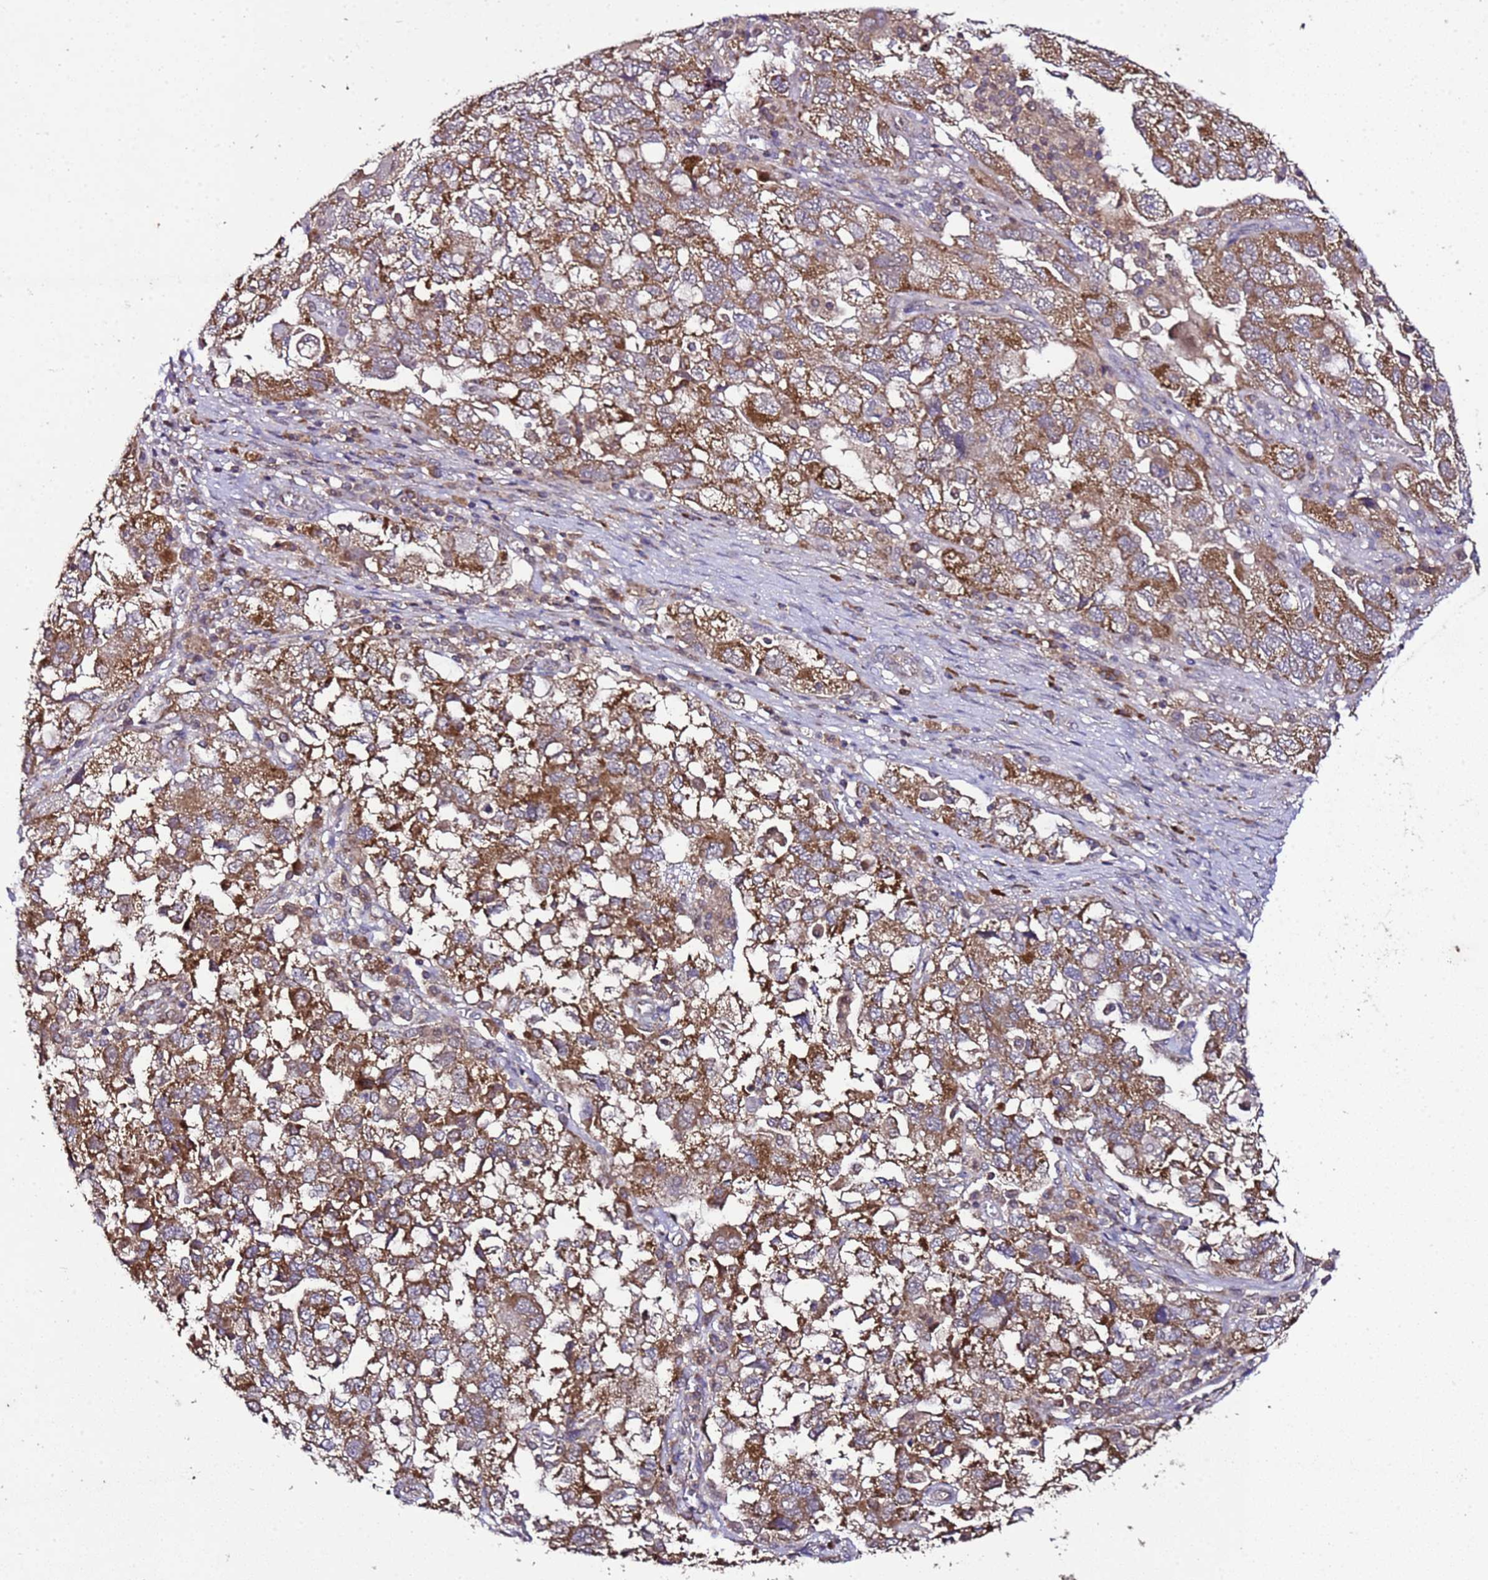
{"staining": {"intensity": "moderate", "quantity": ">75%", "location": "cytoplasmic/membranous"}, "tissue": "ovarian cancer", "cell_type": "Tumor cells", "image_type": "cancer", "snomed": [{"axis": "morphology", "description": "Carcinoma, NOS"}, {"axis": "morphology", "description": "Cystadenocarcinoma, serous, NOS"}, {"axis": "topography", "description": "Ovary"}], "caption": "Immunohistochemistry (IHC) of ovarian cancer displays medium levels of moderate cytoplasmic/membranous positivity in about >75% of tumor cells.", "gene": "HSPBAP1", "patient": {"sex": "female", "age": 69}}